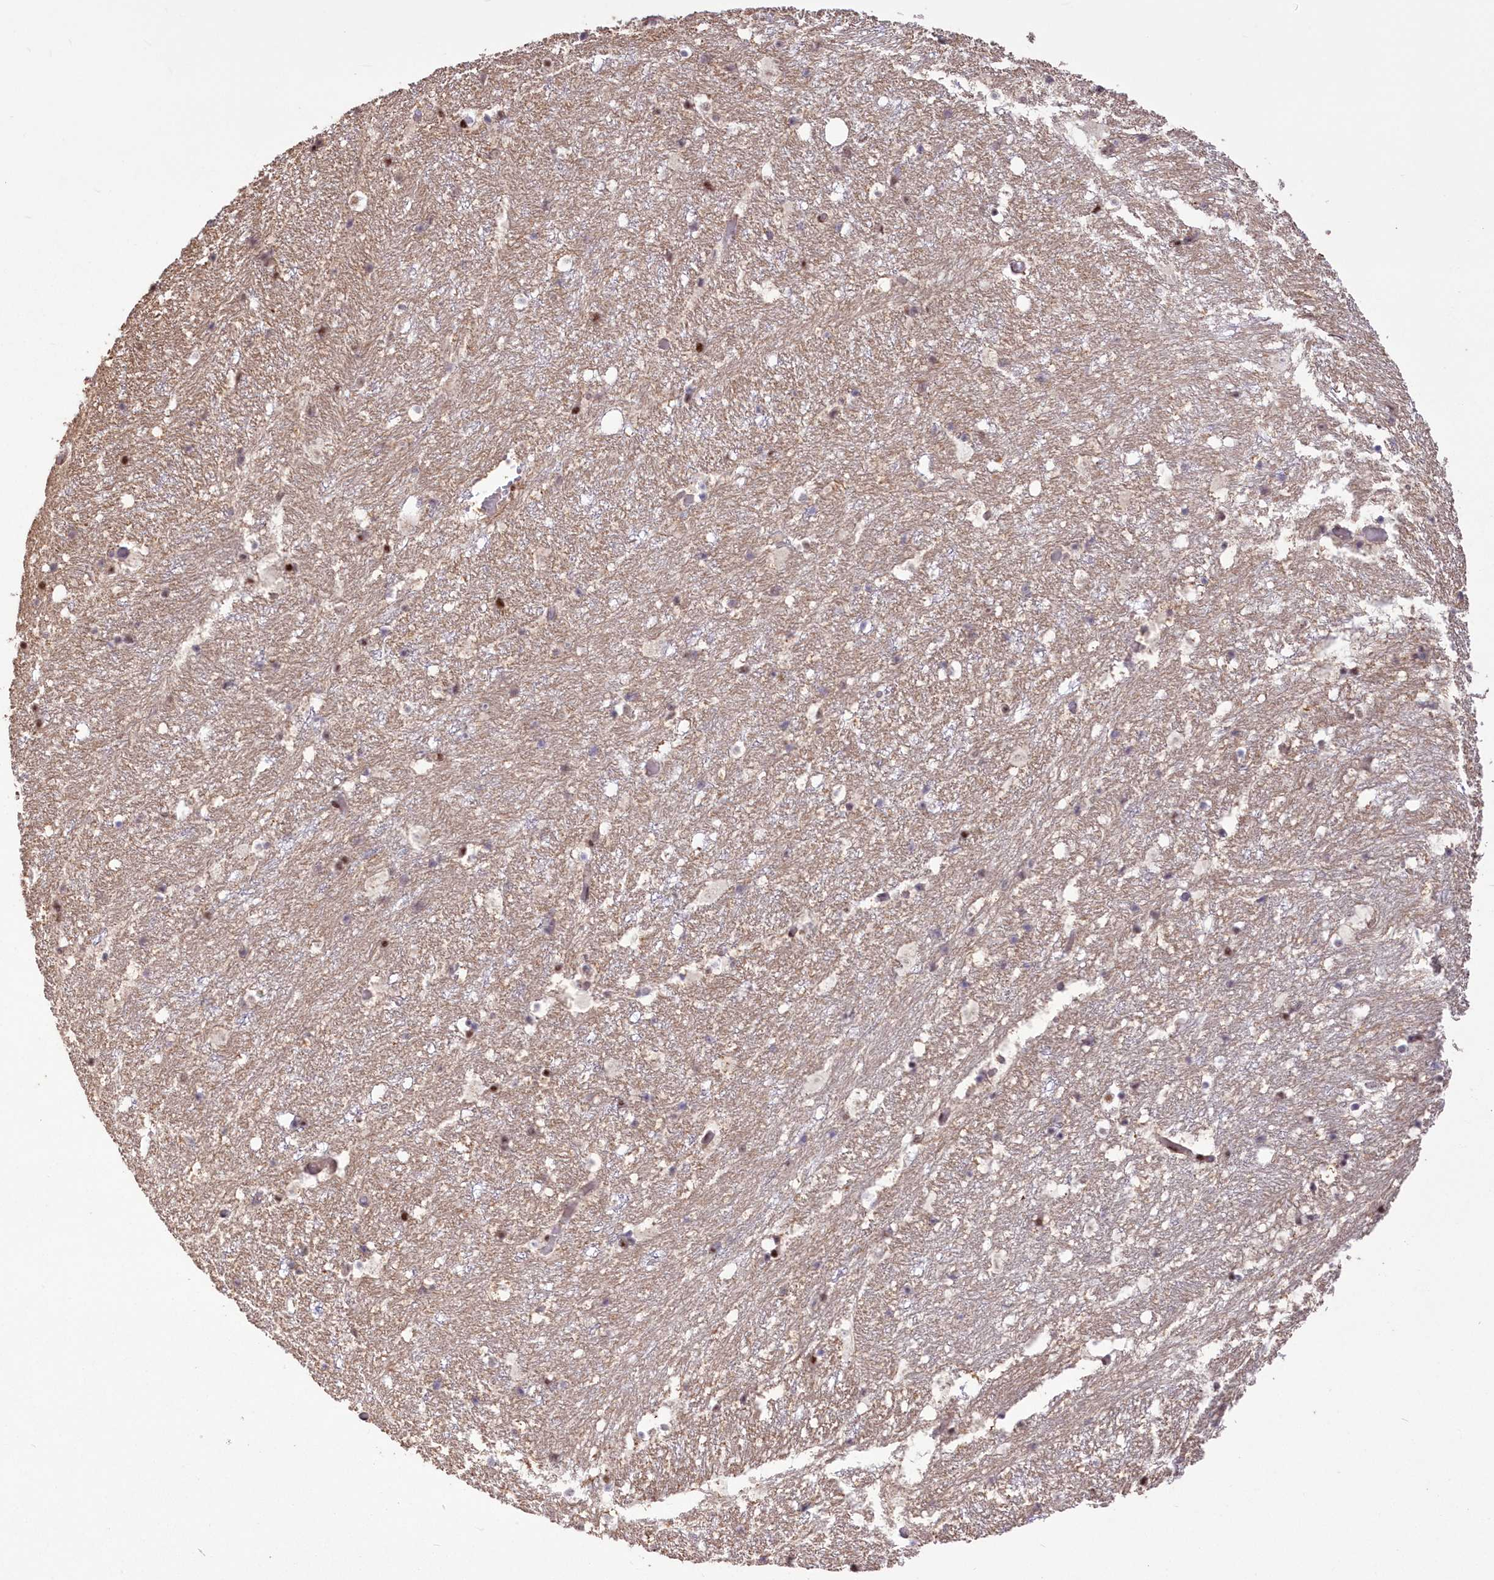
{"staining": {"intensity": "moderate", "quantity": "<25%", "location": "nuclear"}, "tissue": "hippocampus", "cell_type": "Glial cells", "image_type": "normal", "snomed": [{"axis": "morphology", "description": "Normal tissue, NOS"}, {"axis": "topography", "description": "Hippocampus"}], "caption": "Immunohistochemistry of benign hippocampus shows low levels of moderate nuclear expression in about <25% of glial cells.", "gene": "WBP1L", "patient": {"sex": "female", "age": 52}}